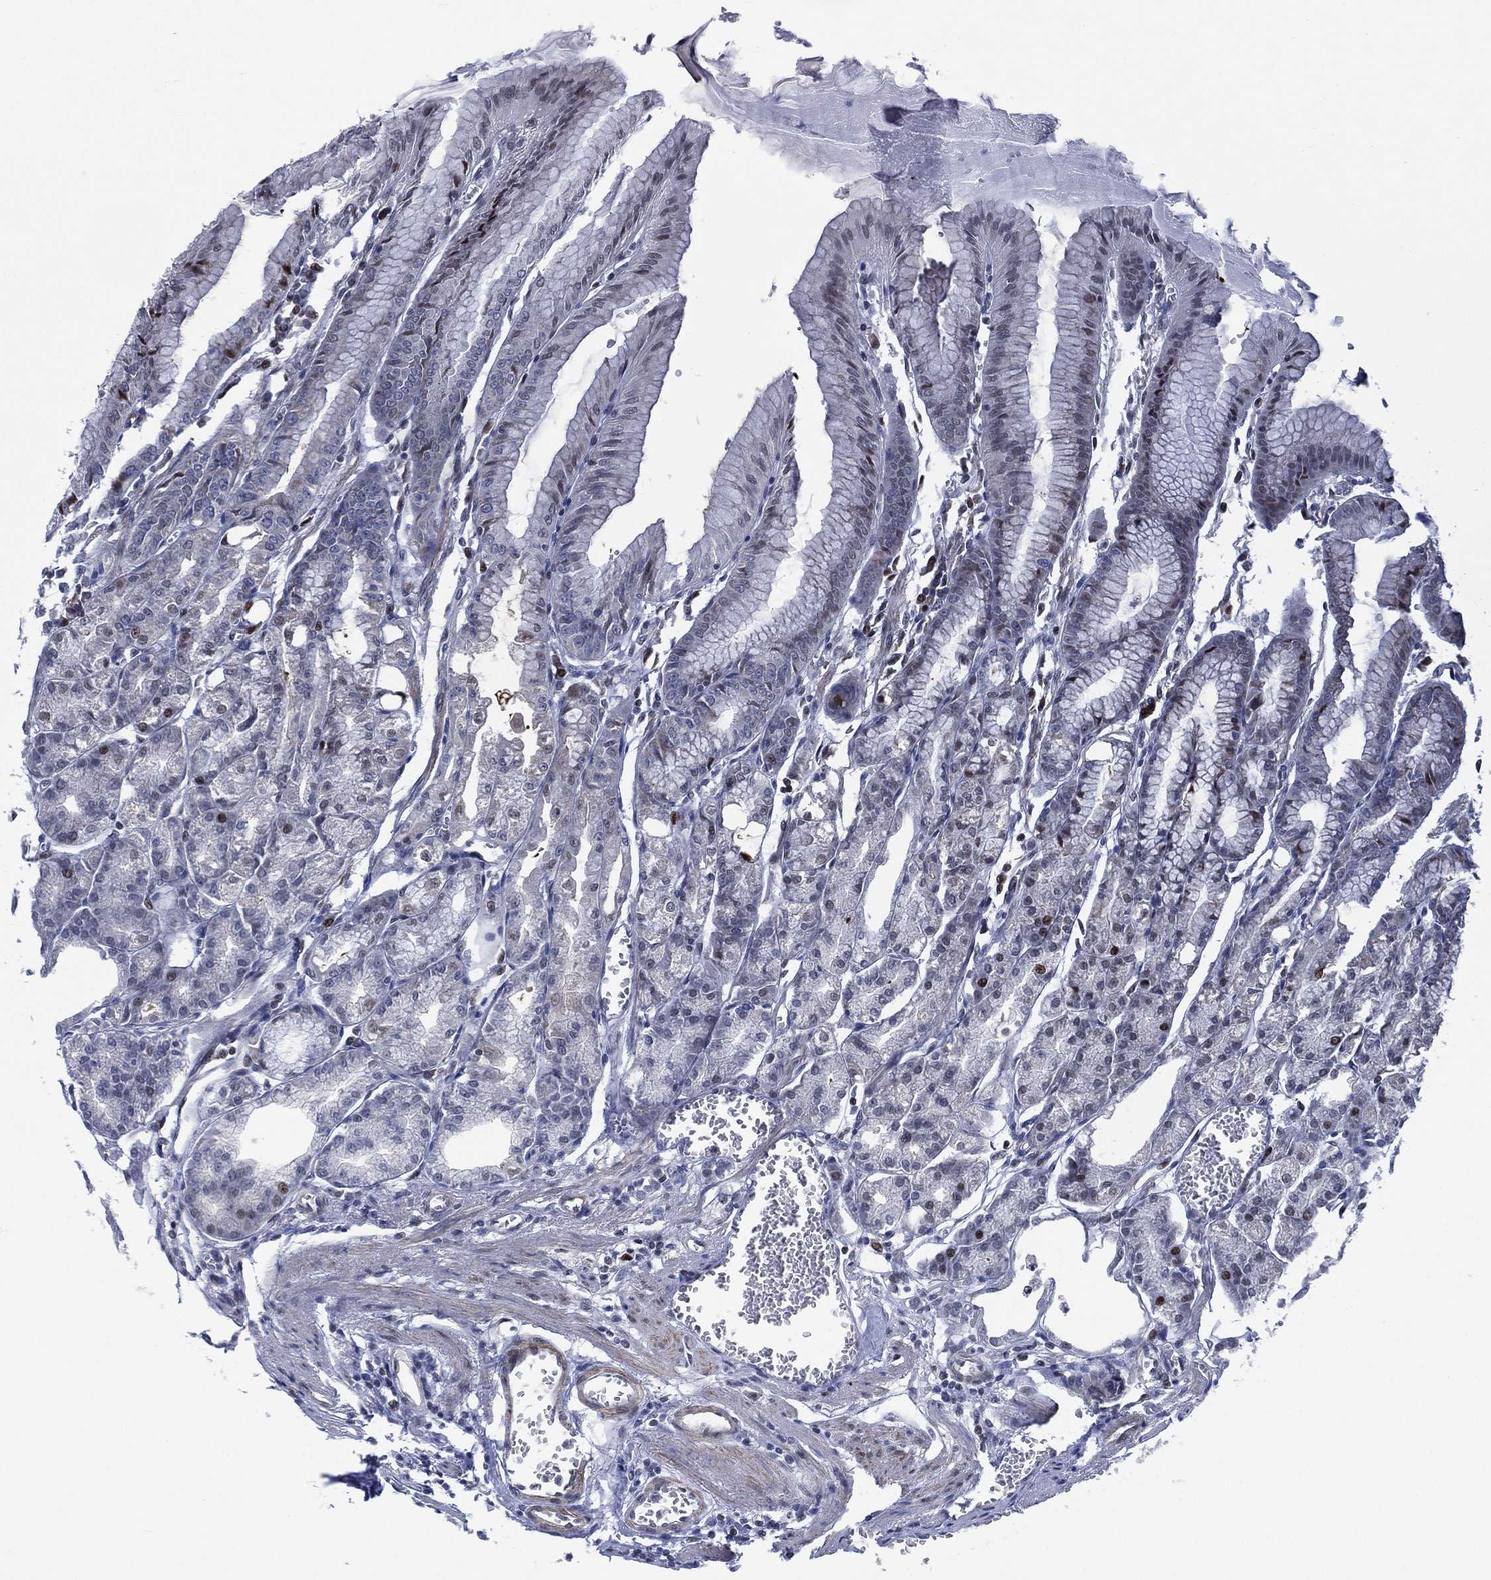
{"staining": {"intensity": "moderate", "quantity": "<25%", "location": "nuclear"}, "tissue": "stomach", "cell_type": "Glandular cells", "image_type": "normal", "snomed": [{"axis": "morphology", "description": "Normal tissue, NOS"}, {"axis": "topography", "description": "Stomach, lower"}], "caption": "This photomicrograph shows immunohistochemistry staining of normal stomach, with low moderate nuclear expression in about <25% of glandular cells.", "gene": "SLC4A4", "patient": {"sex": "male", "age": 71}}